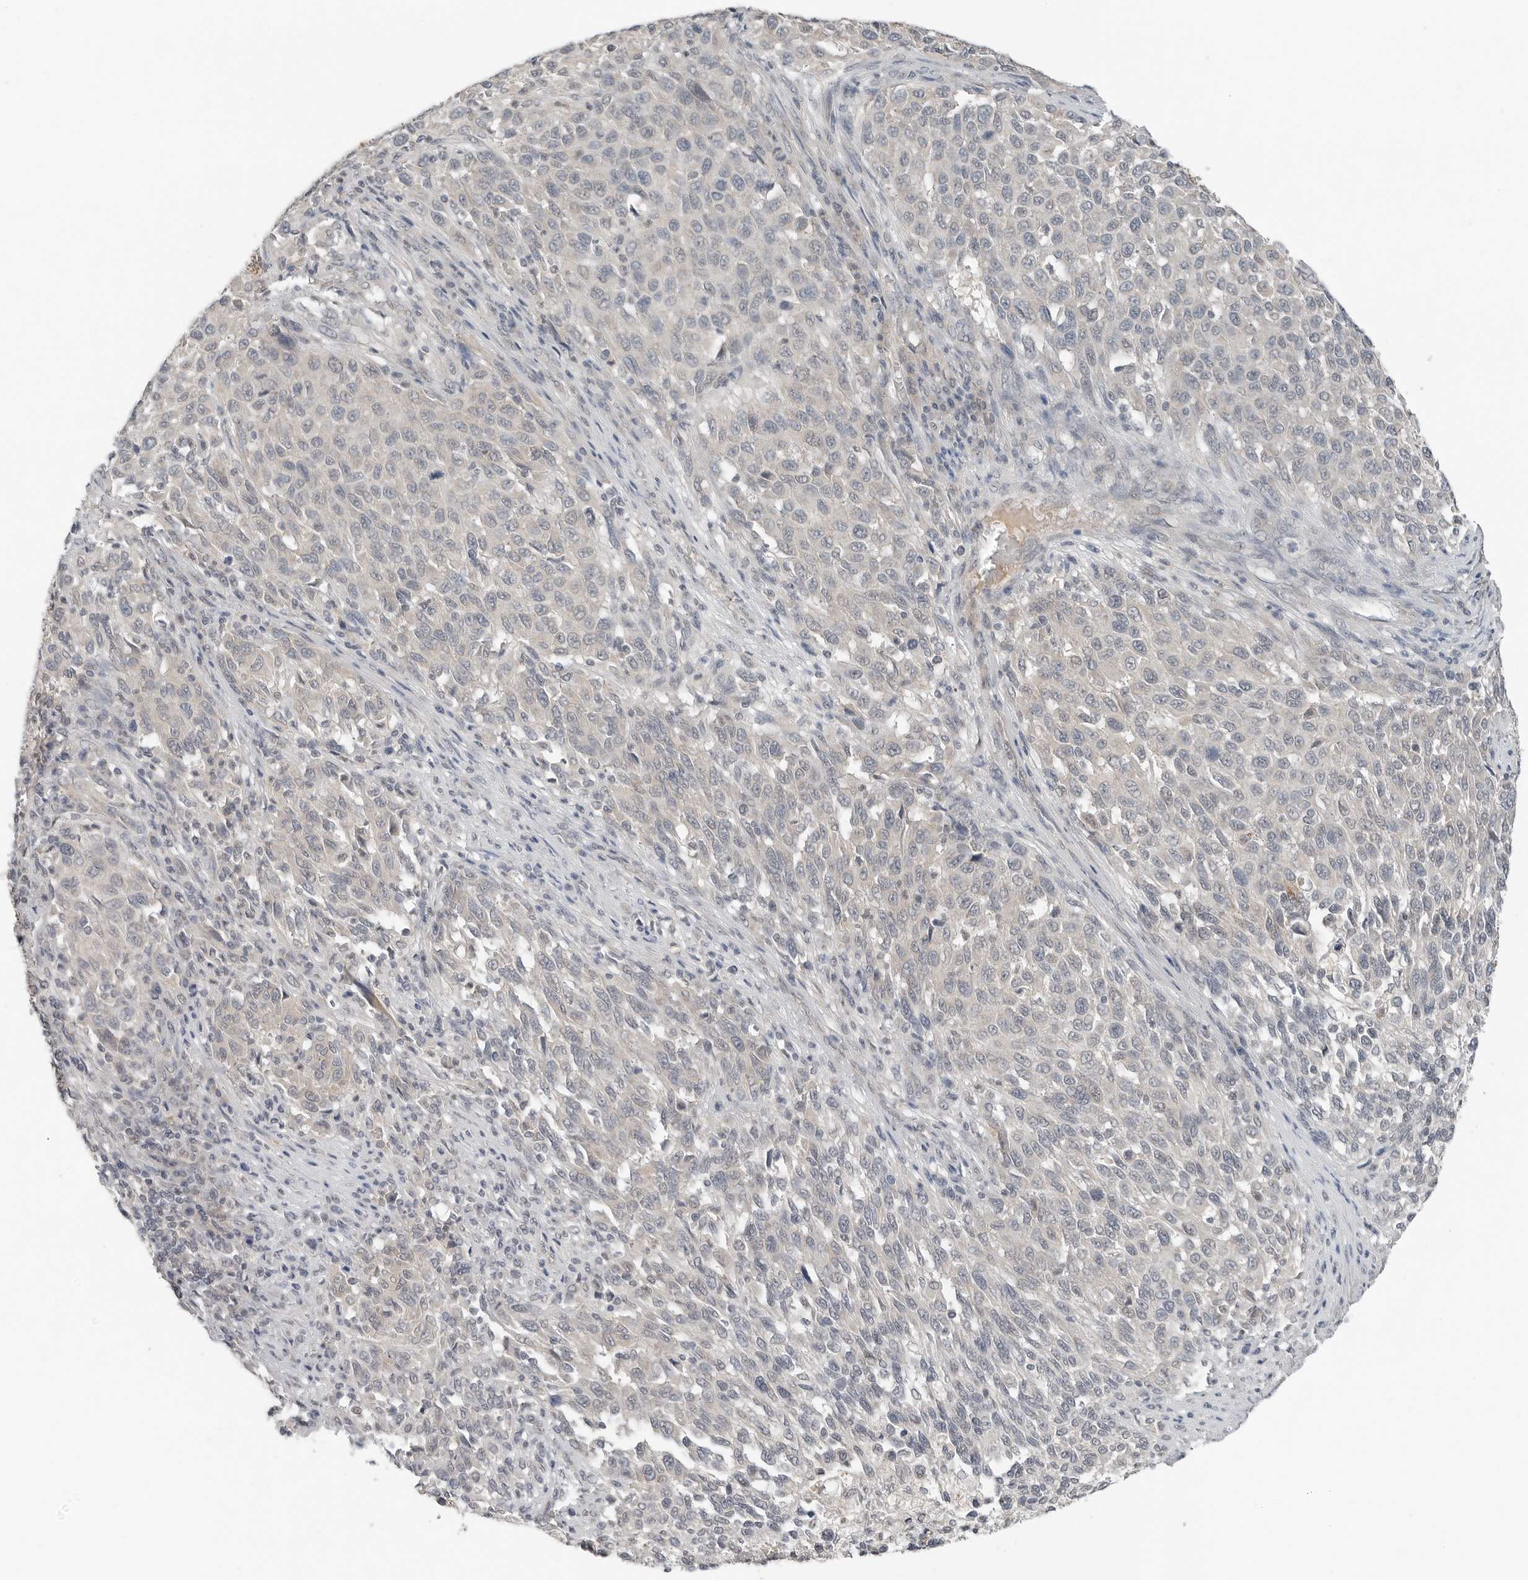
{"staining": {"intensity": "negative", "quantity": "none", "location": "none"}, "tissue": "melanoma", "cell_type": "Tumor cells", "image_type": "cancer", "snomed": [{"axis": "morphology", "description": "Malignant melanoma, Metastatic site"}, {"axis": "topography", "description": "Lymph node"}], "caption": "DAB immunohistochemical staining of human malignant melanoma (metastatic site) reveals no significant positivity in tumor cells.", "gene": "FCRLB", "patient": {"sex": "male", "age": 61}}